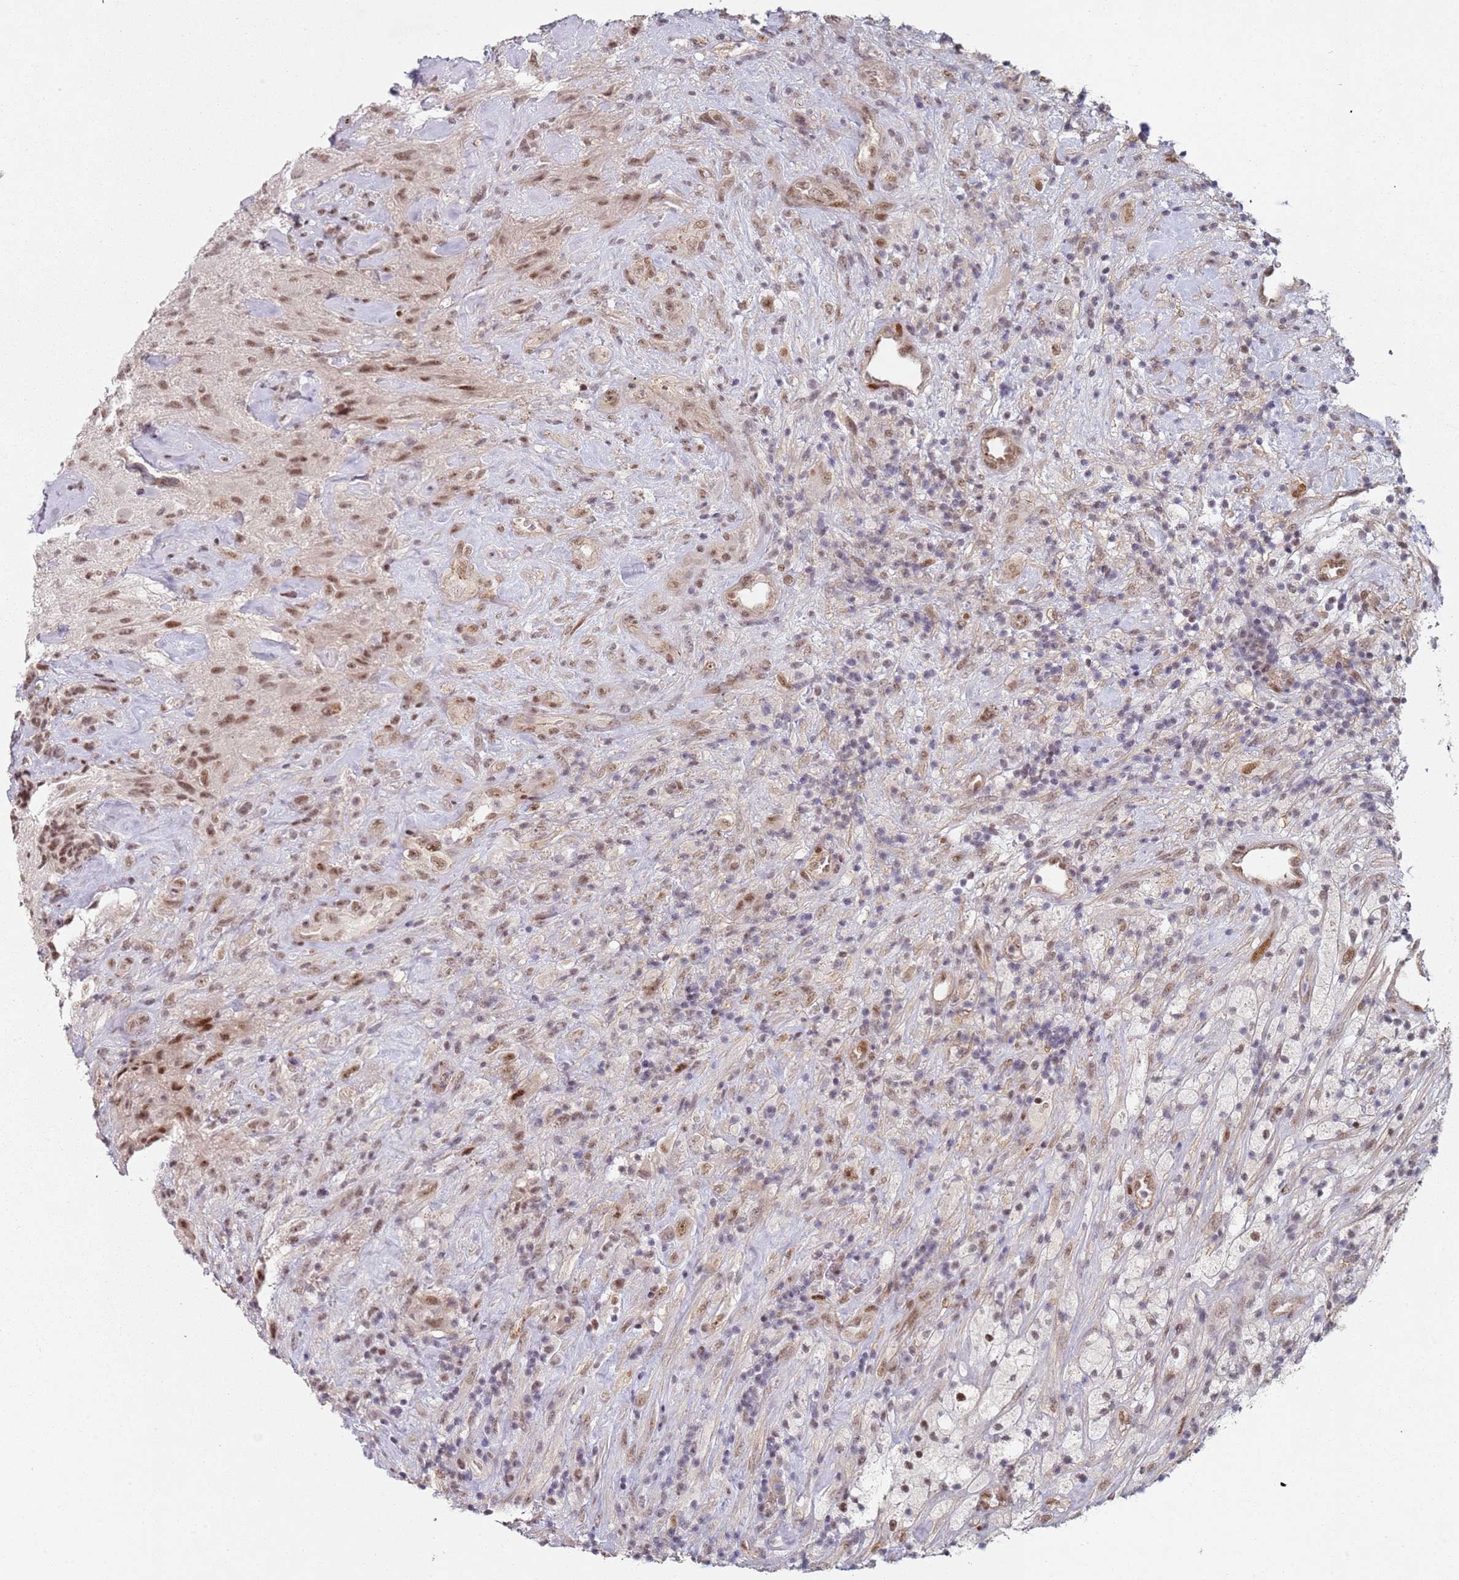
{"staining": {"intensity": "moderate", "quantity": ">75%", "location": "nuclear"}, "tissue": "glioma", "cell_type": "Tumor cells", "image_type": "cancer", "snomed": [{"axis": "morphology", "description": "Glioma, malignant, High grade"}, {"axis": "topography", "description": "Brain"}], "caption": "Protein expression analysis of malignant glioma (high-grade) shows moderate nuclear positivity in about >75% of tumor cells.", "gene": "ATF6B", "patient": {"sex": "male", "age": 69}}